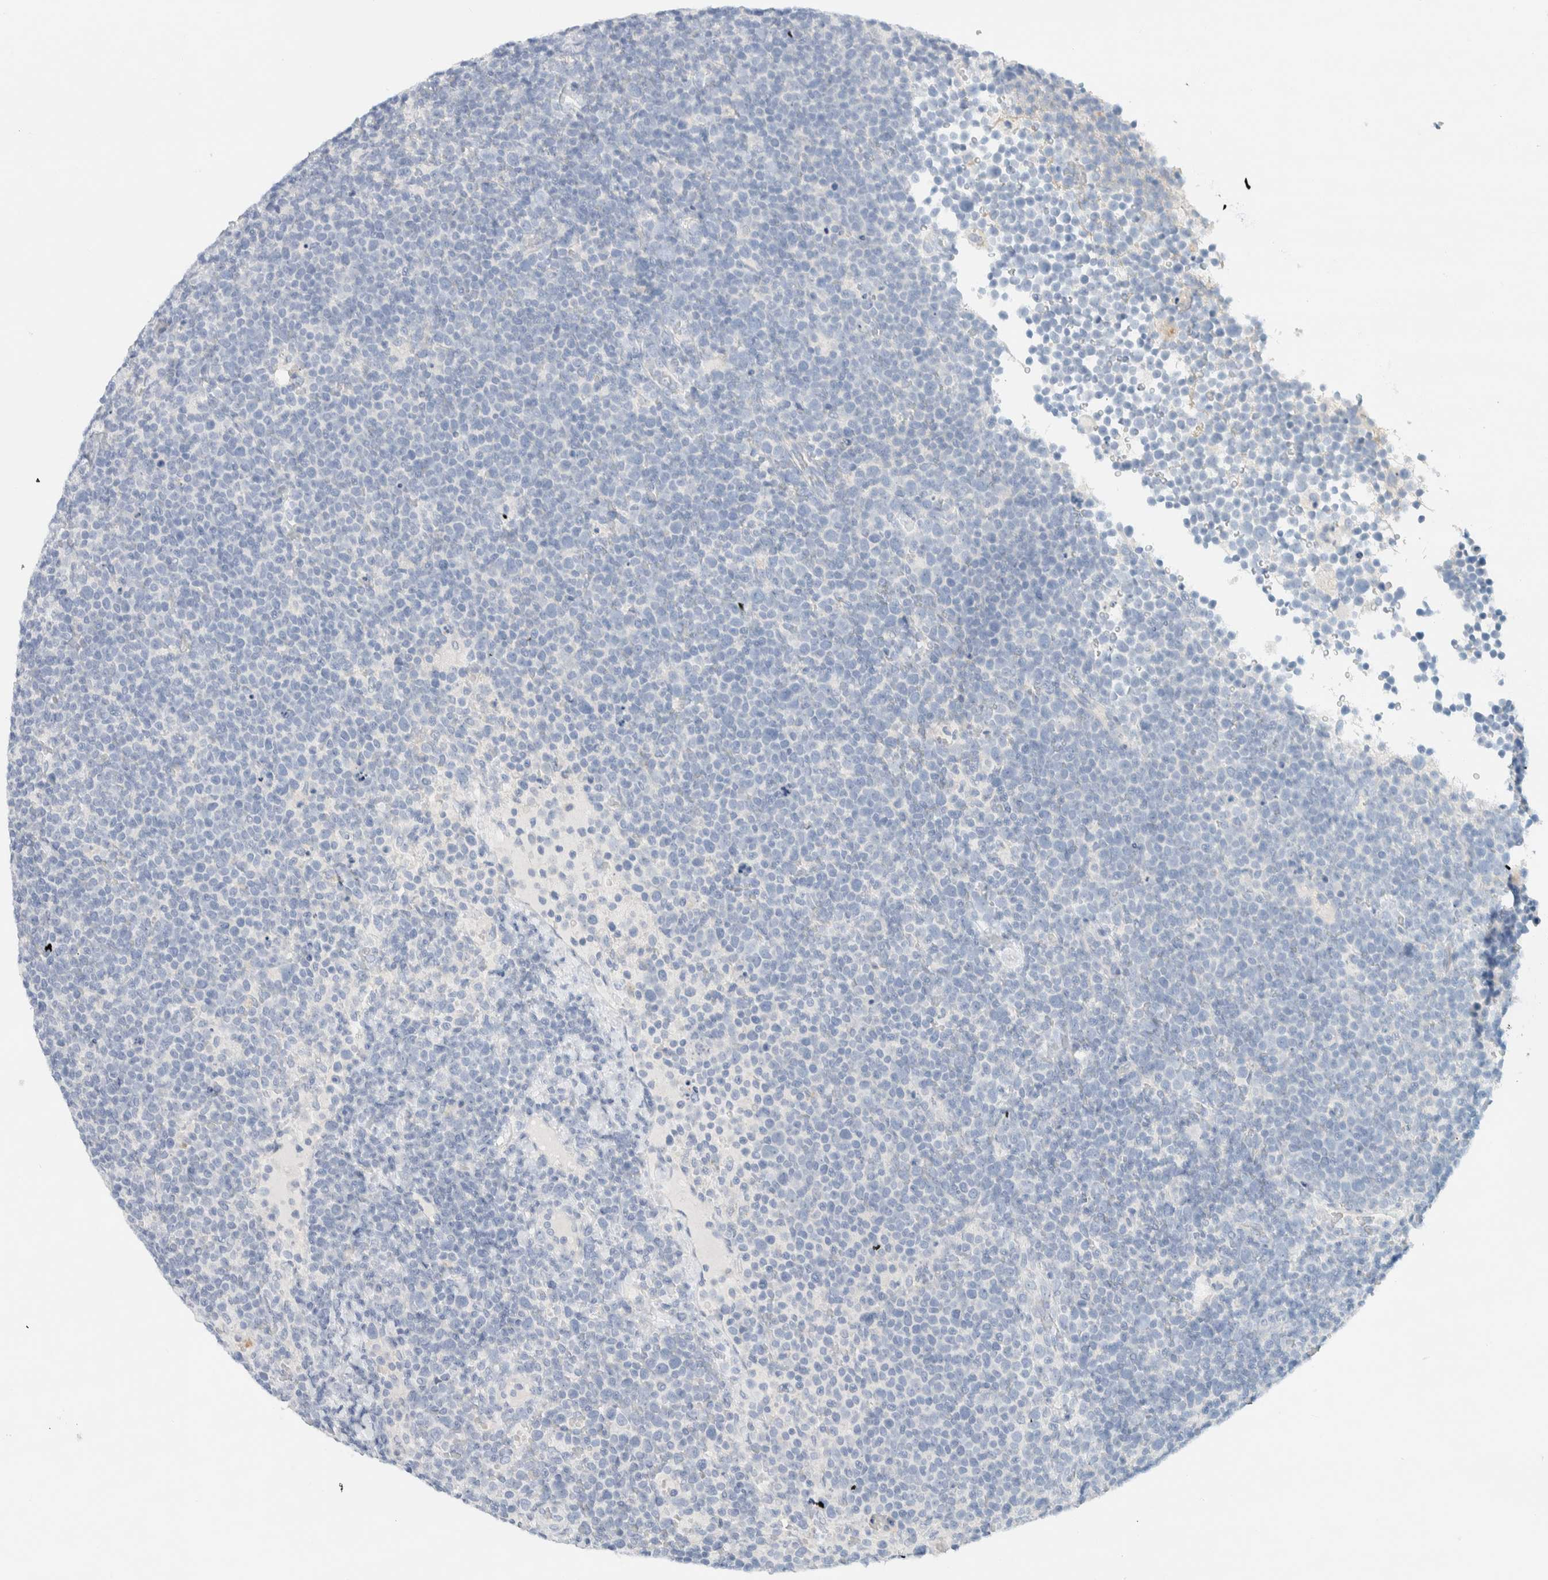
{"staining": {"intensity": "negative", "quantity": "none", "location": "none"}, "tissue": "lymphoma", "cell_type": "Tumor cells", "image_type": "cancer", "snomed": [{"axis": "morphology", "description": "Malignant lymphoma, non-Hodgkin's type, High grade"}, {"axis": "topography", "description": "Lymph node"}], "caption": "DAB immunohistochemical staining of malignant lymphoma, non-Hodgkin's type (high-grade) exhibits no significant expression in tumor cells.", "gene": "ALOX12B", "patient": {"sex": "male", "age": 61}}